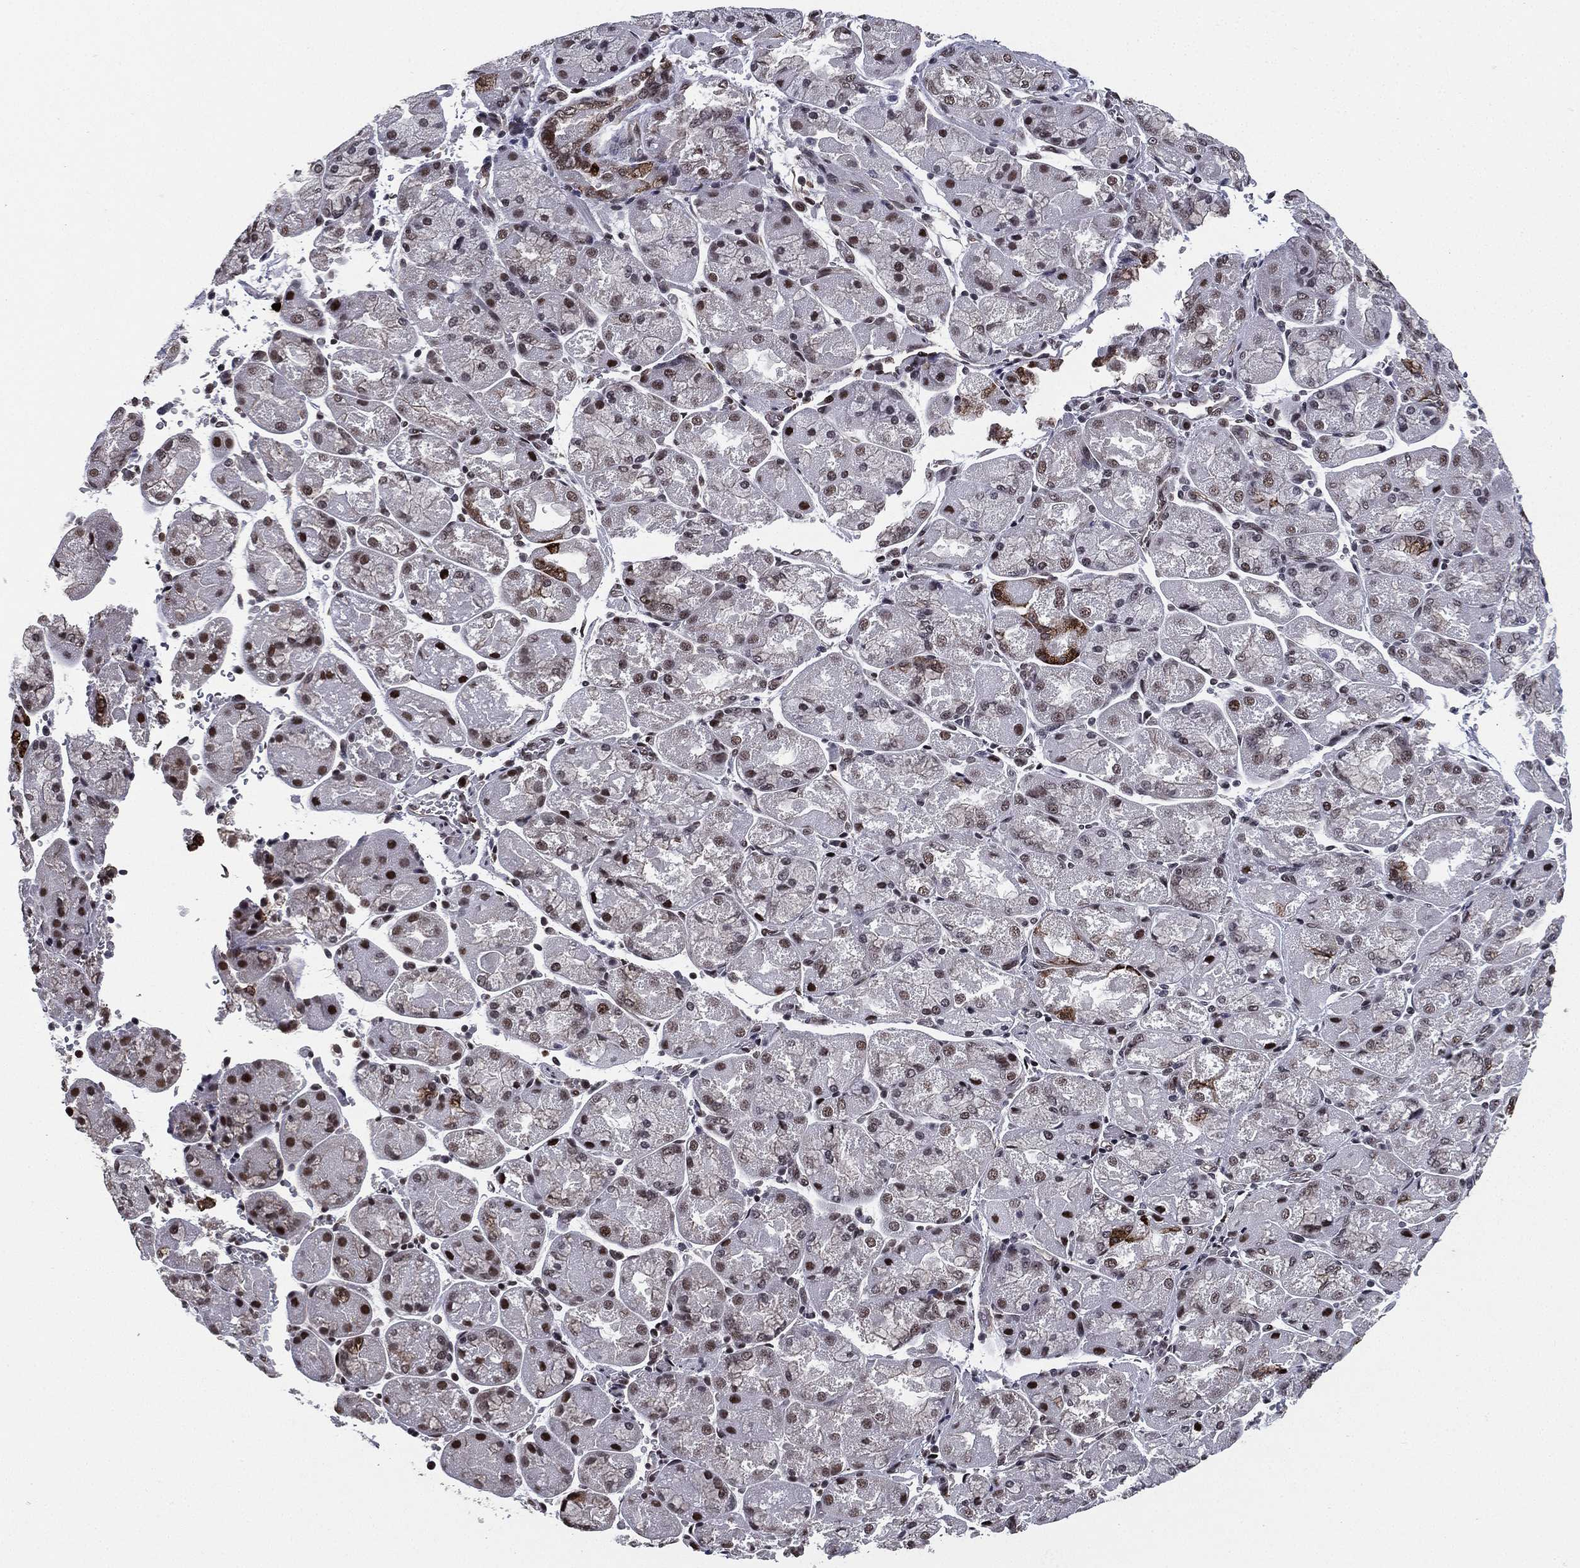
{"staining": {"intensity": "moderate", "quantity": "<25%", "location": "nuclear"}, "tissue": "stomach cancer", "cell_type": "Tumor cells", "image_type": "cancer", "snomed": [{"axis": "morphology", "description": "Adenocarcinoma, NOS"}, {"axis": "topography", "description": "Stomach"}], "caption": "Human stomach cancer stained with a brown dye reveals moderate nuclear positive expression in approximately <25% of tumor cells.", "gene": "RARB", "patient": {"sex": "female", "age": 57}}